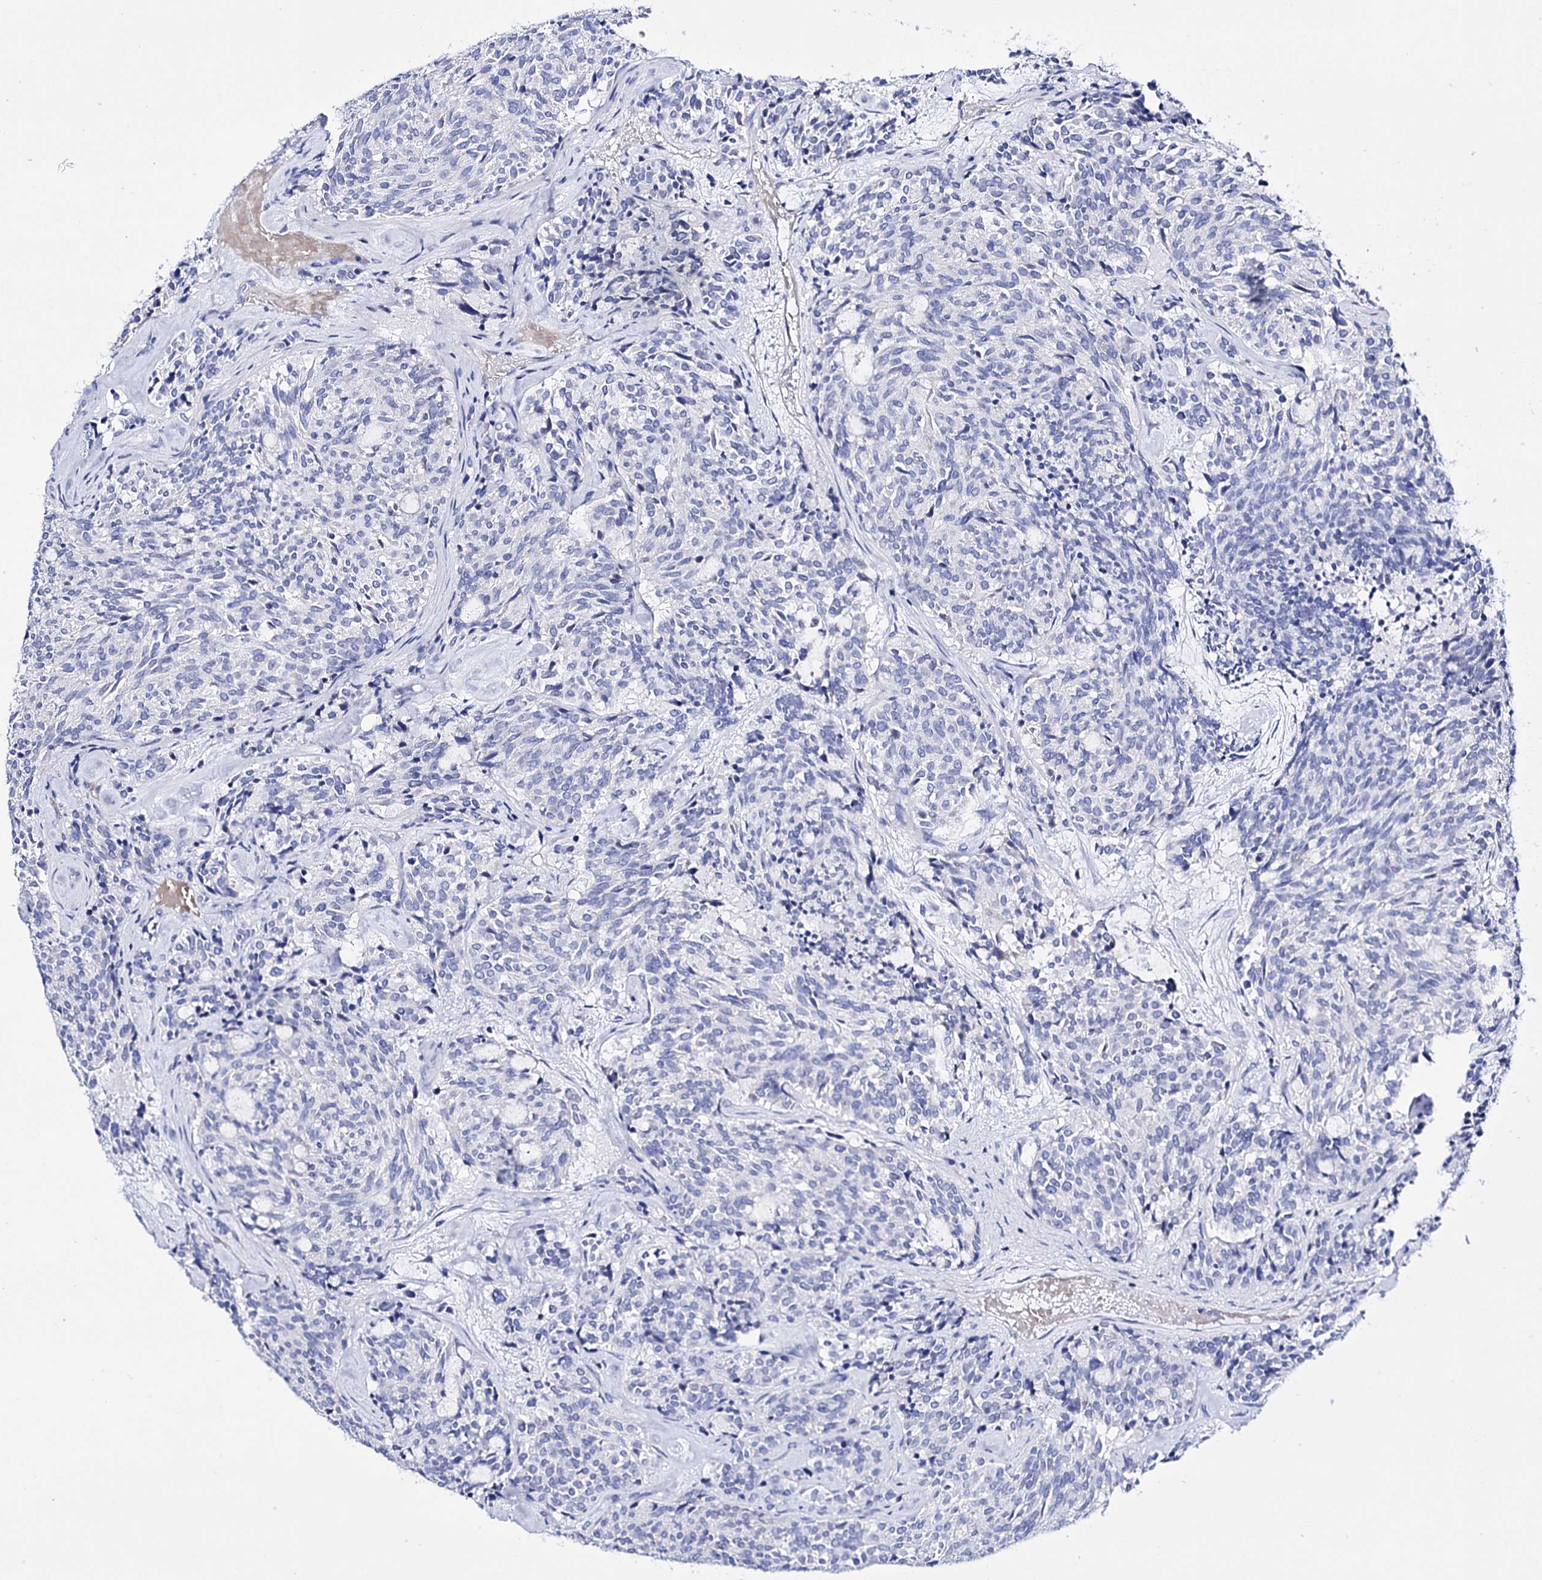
{"staining": {"intensity": "negative", "quantity": "none", "location": "none"}, "tissue": "carcinoid", "cell_type": "Tumor cells", "image_type": "cancer", "snomed": [{"axis": "morphology", "description": "Carcinoid, malignant, NOS"}, {"axis": "topography", "description": "Pancreas"}], "caption": "DAB (3,3'-diaminobenzidine) immunohistochemical staining of human malignant carcinoid displays no significant positivity in tumor cells.", "gene": "YARS2", "patient": {"sex": "female", "age": 54}}